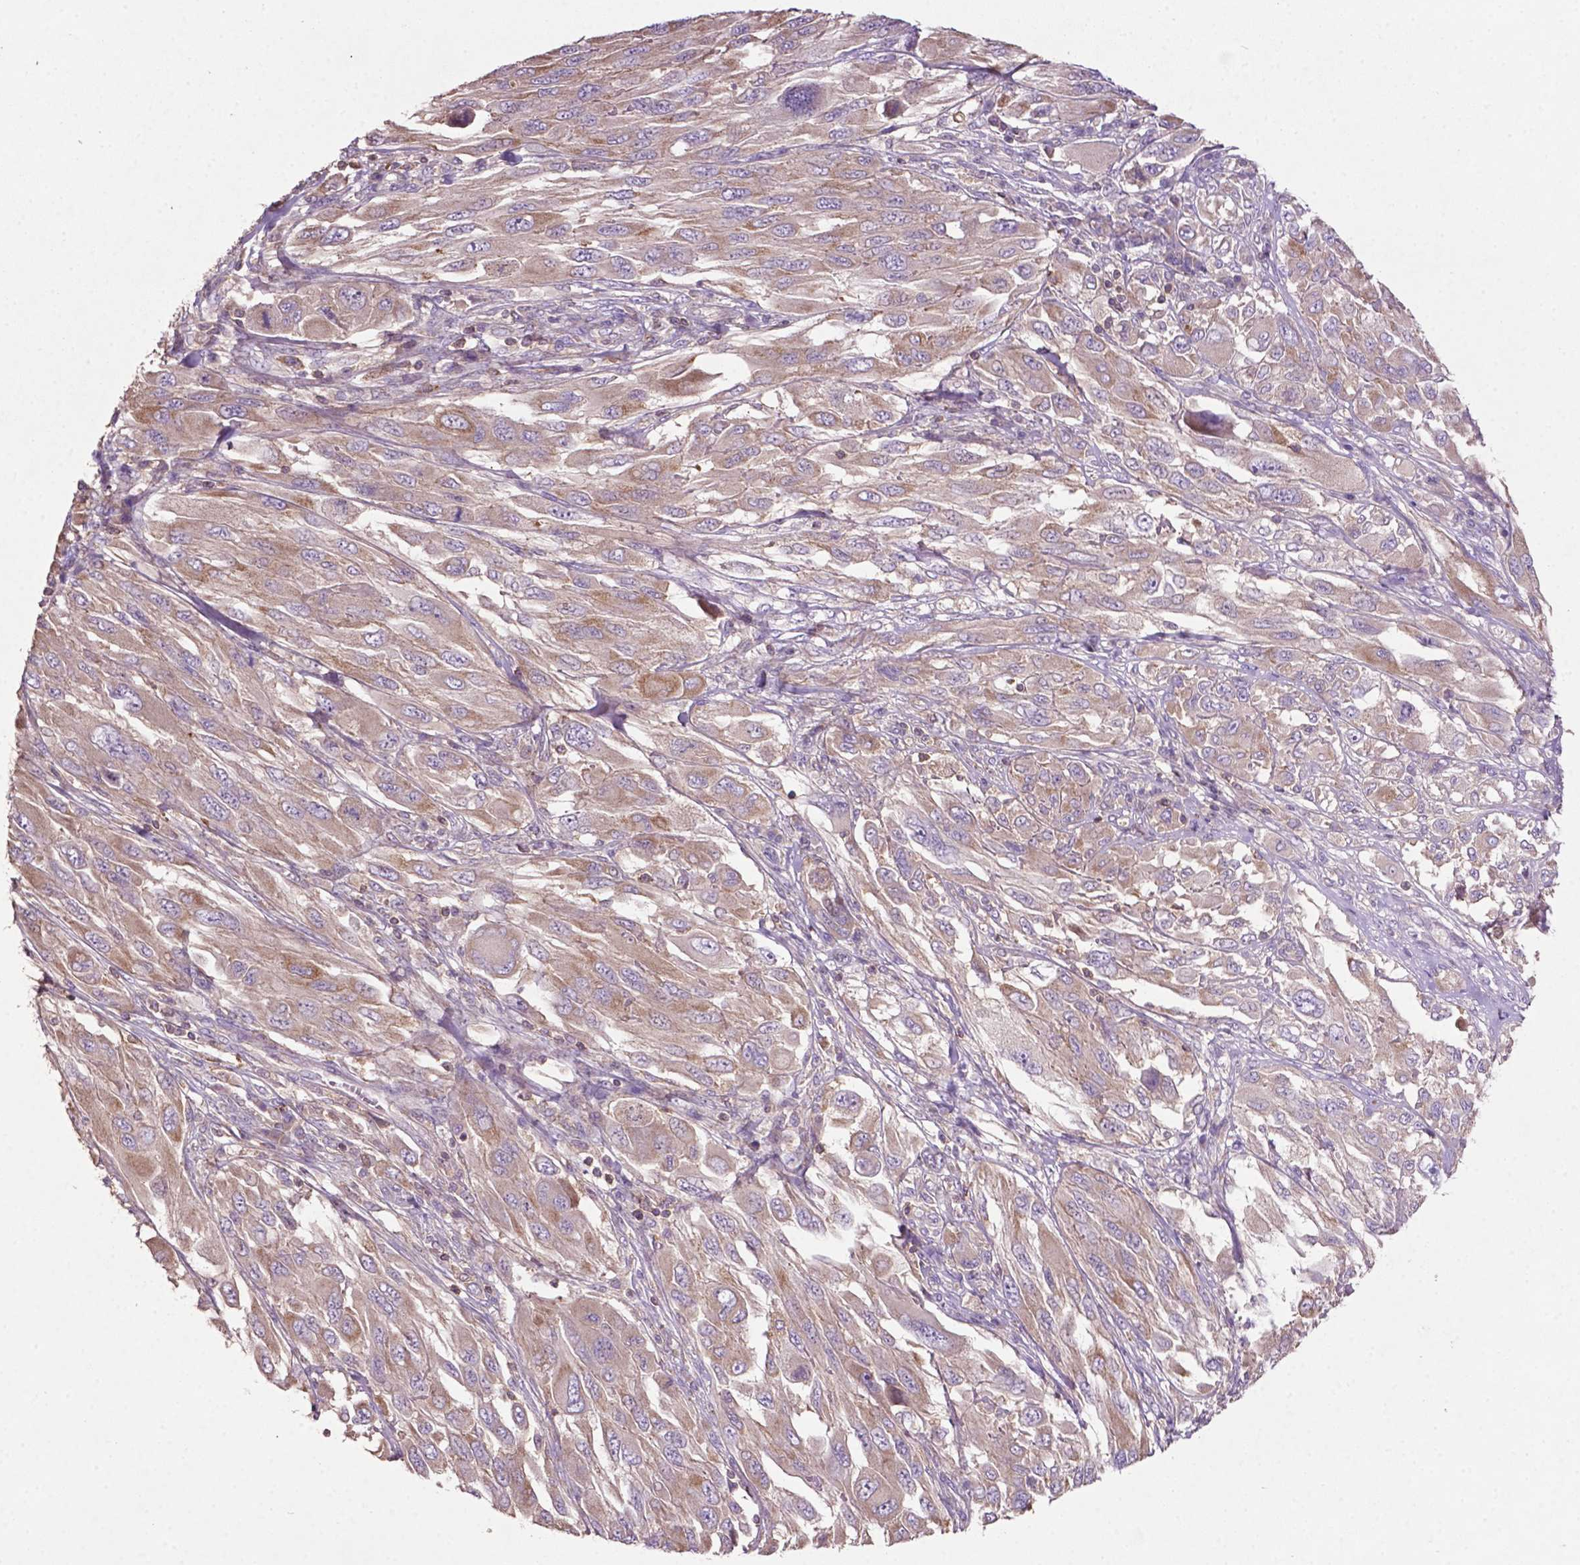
{"staining": {"intensity": "weak", "quantity": ">75%", "location": "cytoplasmic/membranous"}, "tissue": "melanoma", "cell_type": "Tumor cells", "image_type": "cancer", "snomed": [{"axis": "morphology", "description": "Malignant melanoma, NOS"}, {"axis": "topography", "description": "Skin"}], "caption": "Melanoma stained with immunohistochemistry shows weak cytoplasmic/membranous expression in about >75% of tumor cells.", "gene": "BMP4", "patient": {"sex": "female", "age": 91}}